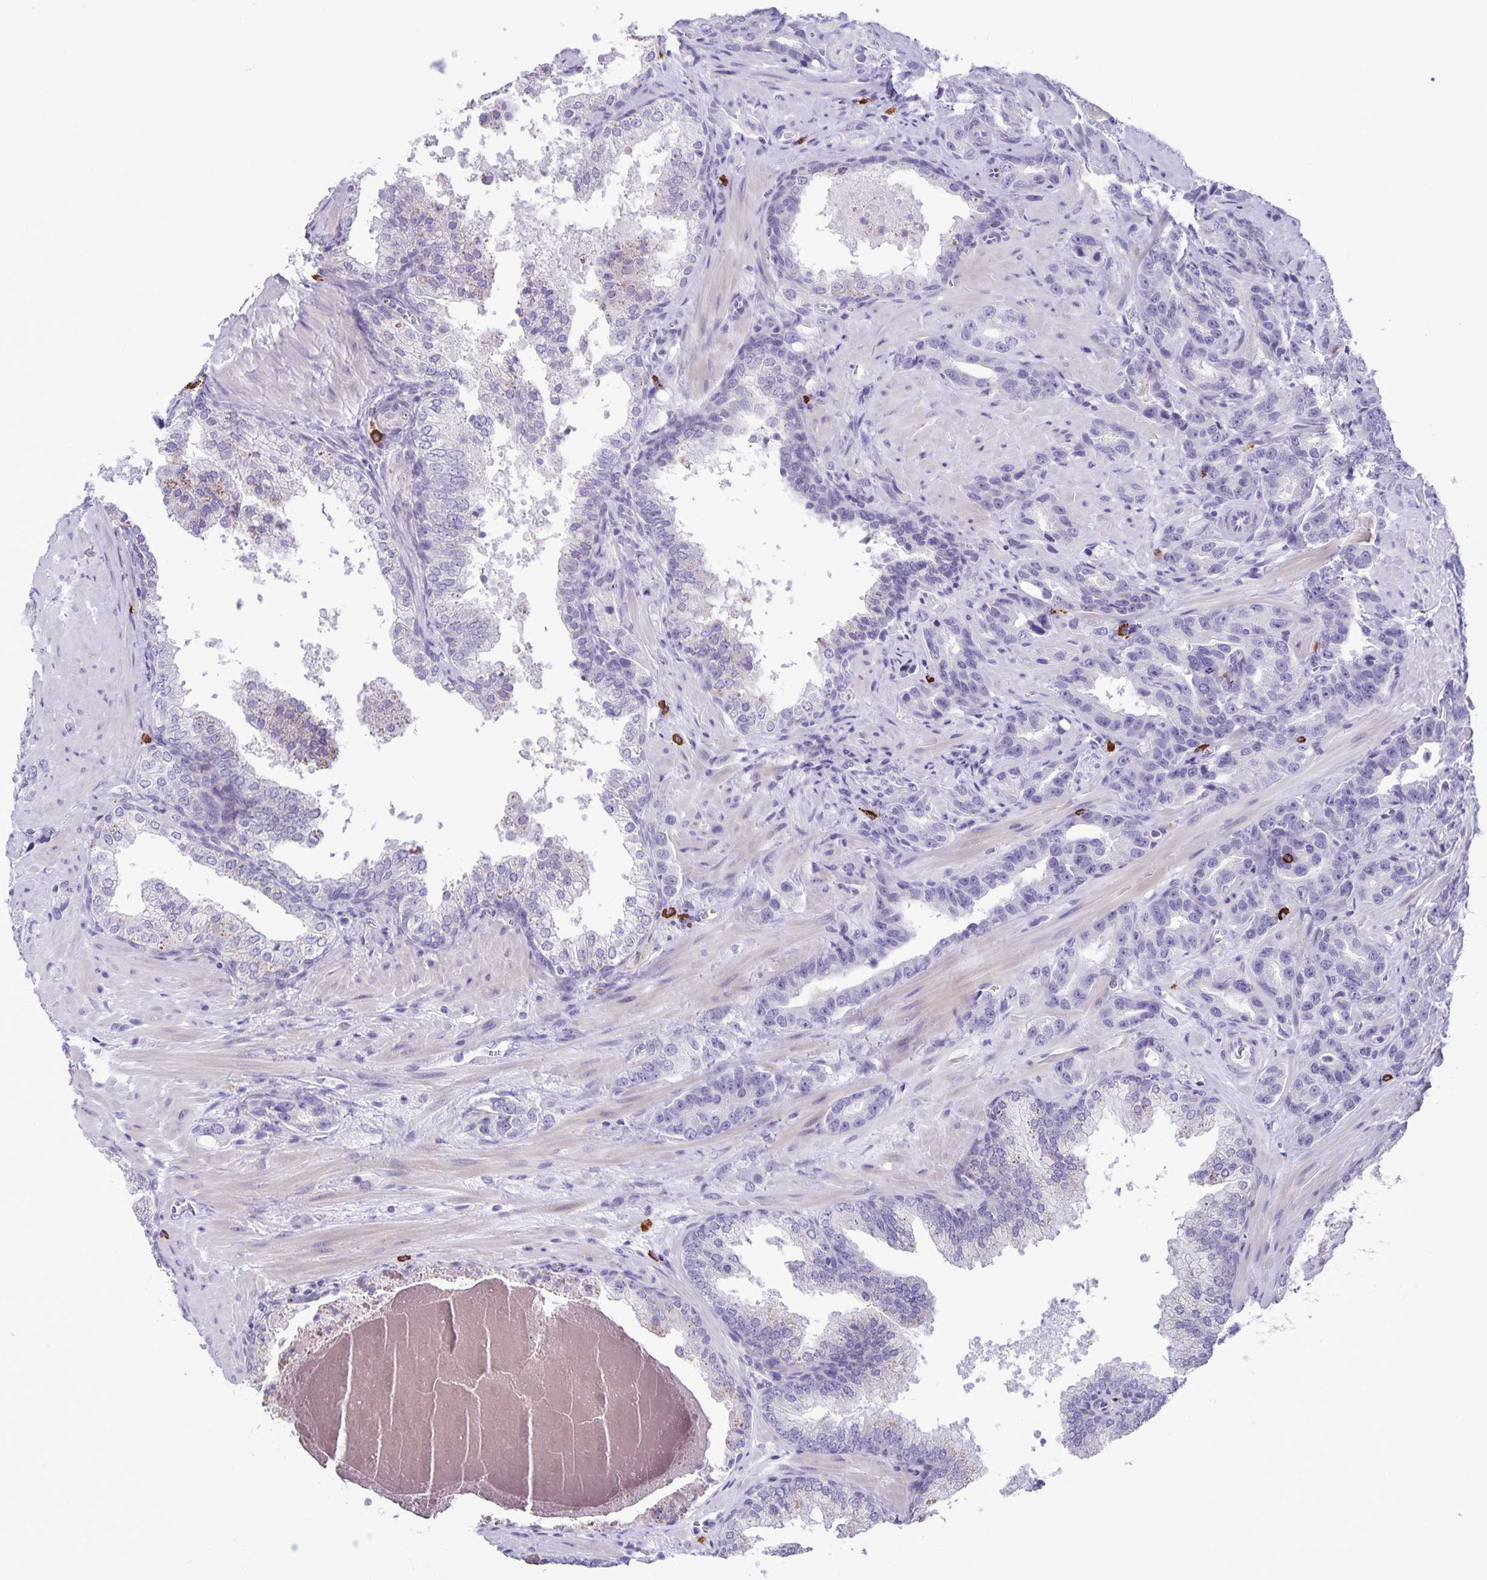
{"staining": {"intensity": "negative", "quantity": "none", "location": "none"}, "tissue": "prostate cancer", "cell_type": "Tumor cells", "image_type": "cancer", "snomed": [{"axis": "morphology", "description": "Adenocarcinoma, High grade"}, {"axis": "topography", "description": "Prostate"}], "caption": "Immunohistochemistry (IHC) histopathology image of prostate cancer stained for a protein (brown), which shows no staining in tumor cells.", "gene": "IBTK", "patient": {"sex": "male", "age": 65}}